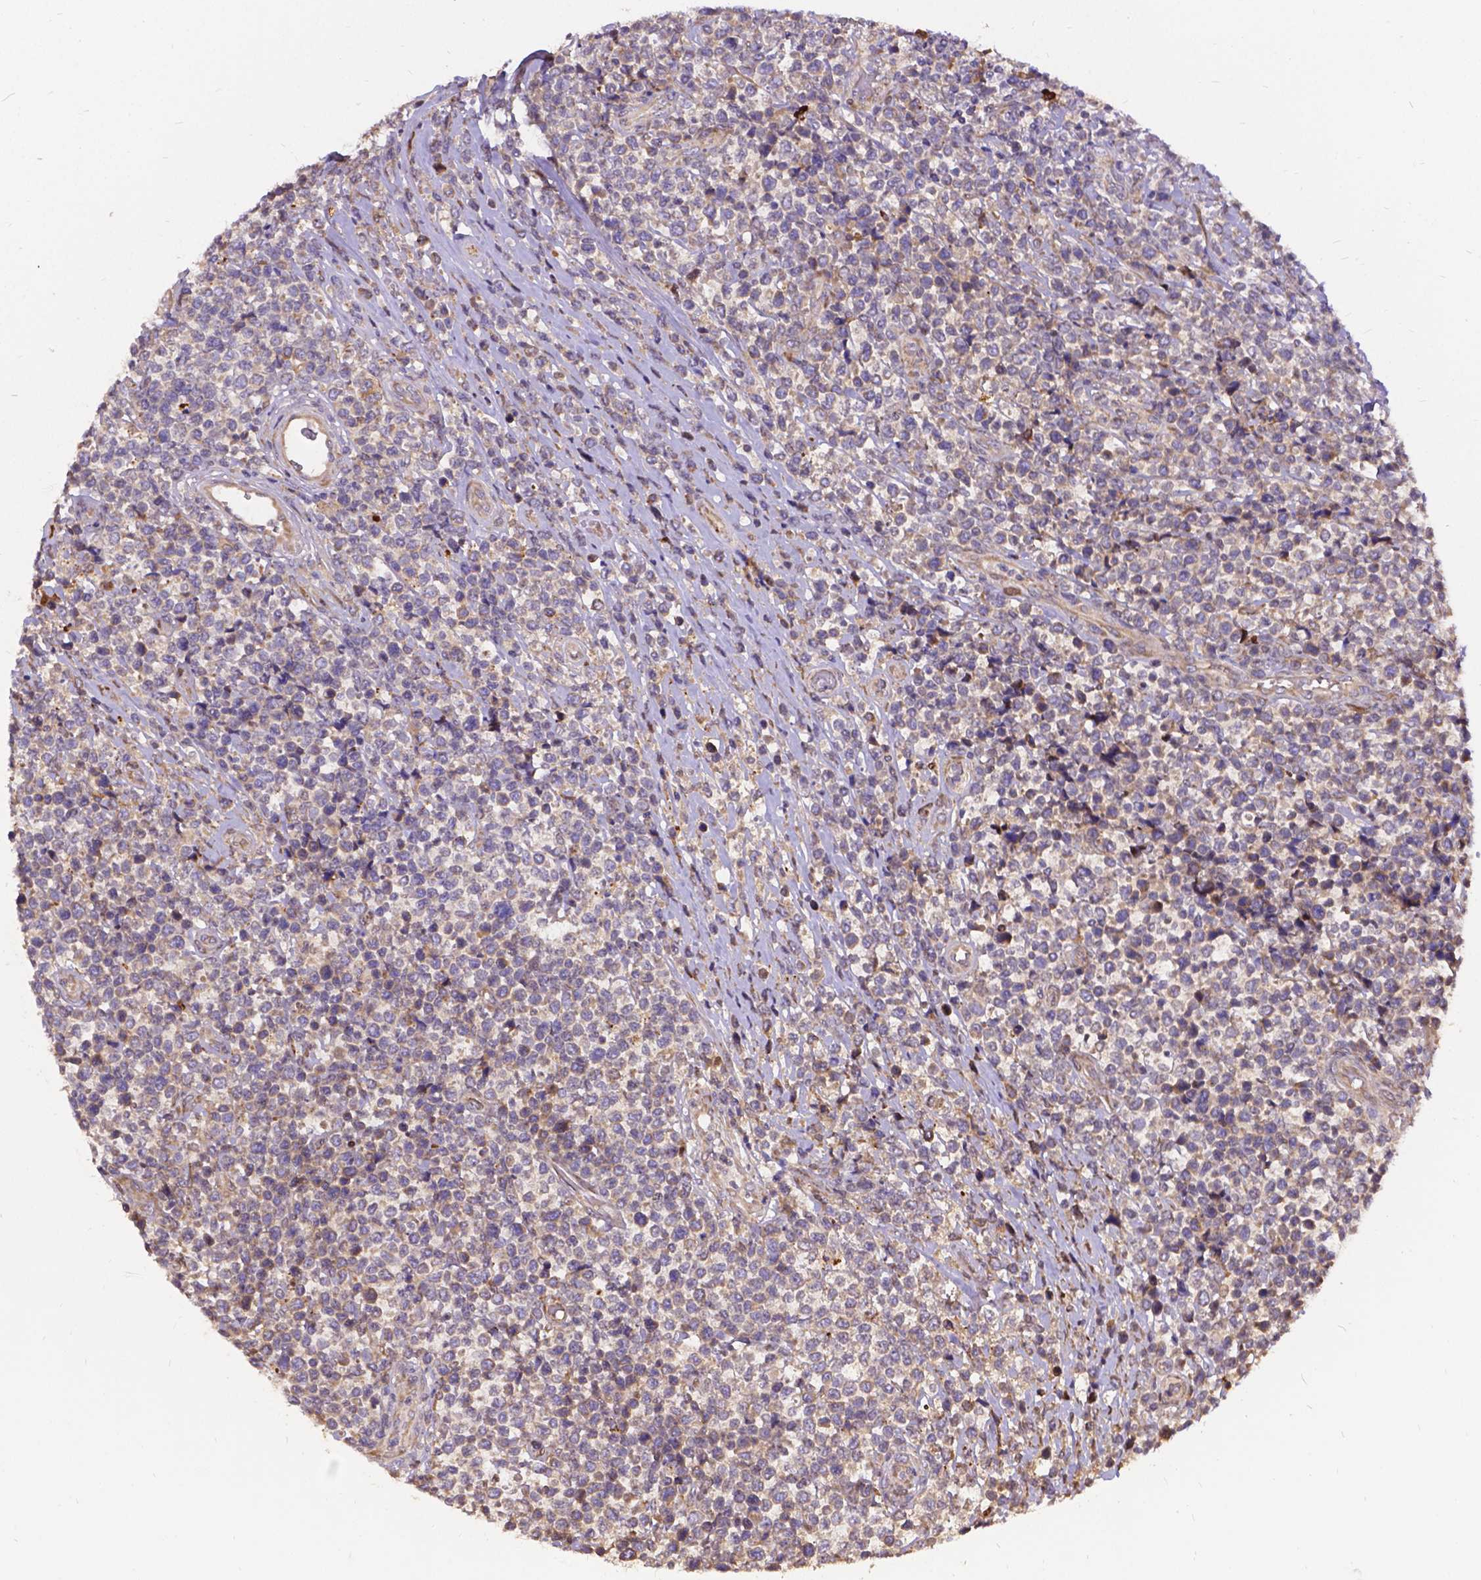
{"staining": {"intensity": "weak", "quantity": ">75%", "location": "cytoplasmic/membranous"}, "tissue": "lymphoma", "cell_type": "Tumor cells", "image_type": "cancer", "snomed": [{"axis": "morphology", "description": "Malignant lymphoma, non-Hodgkin's type, High grade"}, {"axis": "topography", "description": "Soft tissue"}], "caption": "A brown stain labels weak cytoplasmic/membranous positivity of a protein in human high-grade malignant lymphoma, non-Hodgkin's type tumor cells. The protein of interest is shown in brown color, while the nuclei are stained blue.", "gene": "DENND6A", "patient": {"sex": "female", "age": 56}}